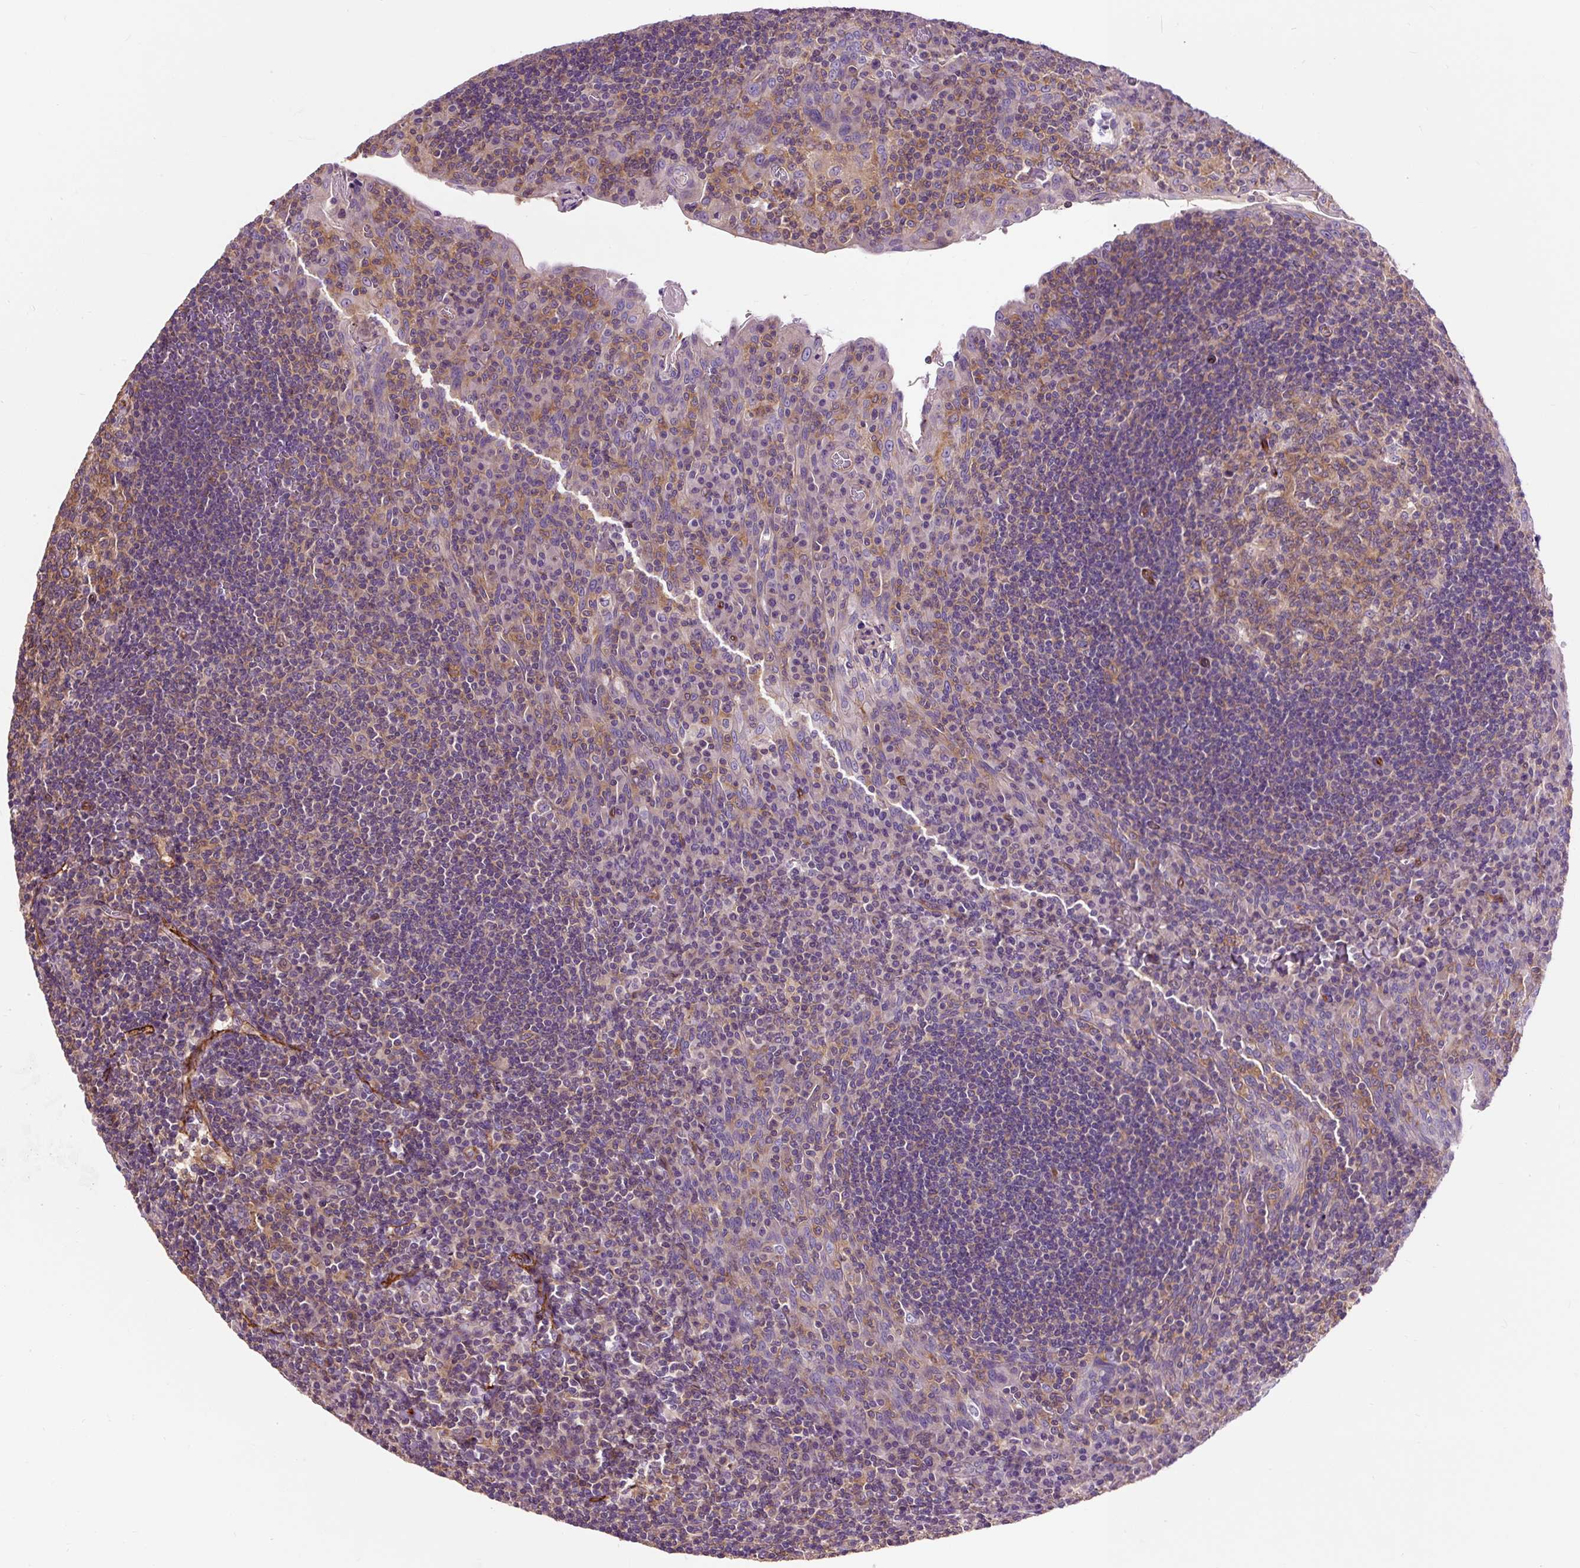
{"staining": {"intensity": "moderate", "quantity": ">75%", "location": "cytoplasmic/membranous"}, "tissue": "tonsil", "cell_type": "Germinal center cells", "image_type": "normal", "snomed": [{"axis": "morphology", "description": "Normal tissue, NOS"}, {"axis": "topography", "description": "Tonsil"}], "caption": "The photomicrograph shows immunohistochemical staining of benign tonsil. There is moderate cytoplasmic/membranous staining is present in approximately >75% of germinal center cells. (DAB (3,3'-diaminobenzidine) IHC, brown staining for protein, blue staining for nuclei).", "gene": "PCDHGB3", "patient": {"sex": "male", "age": 17}}